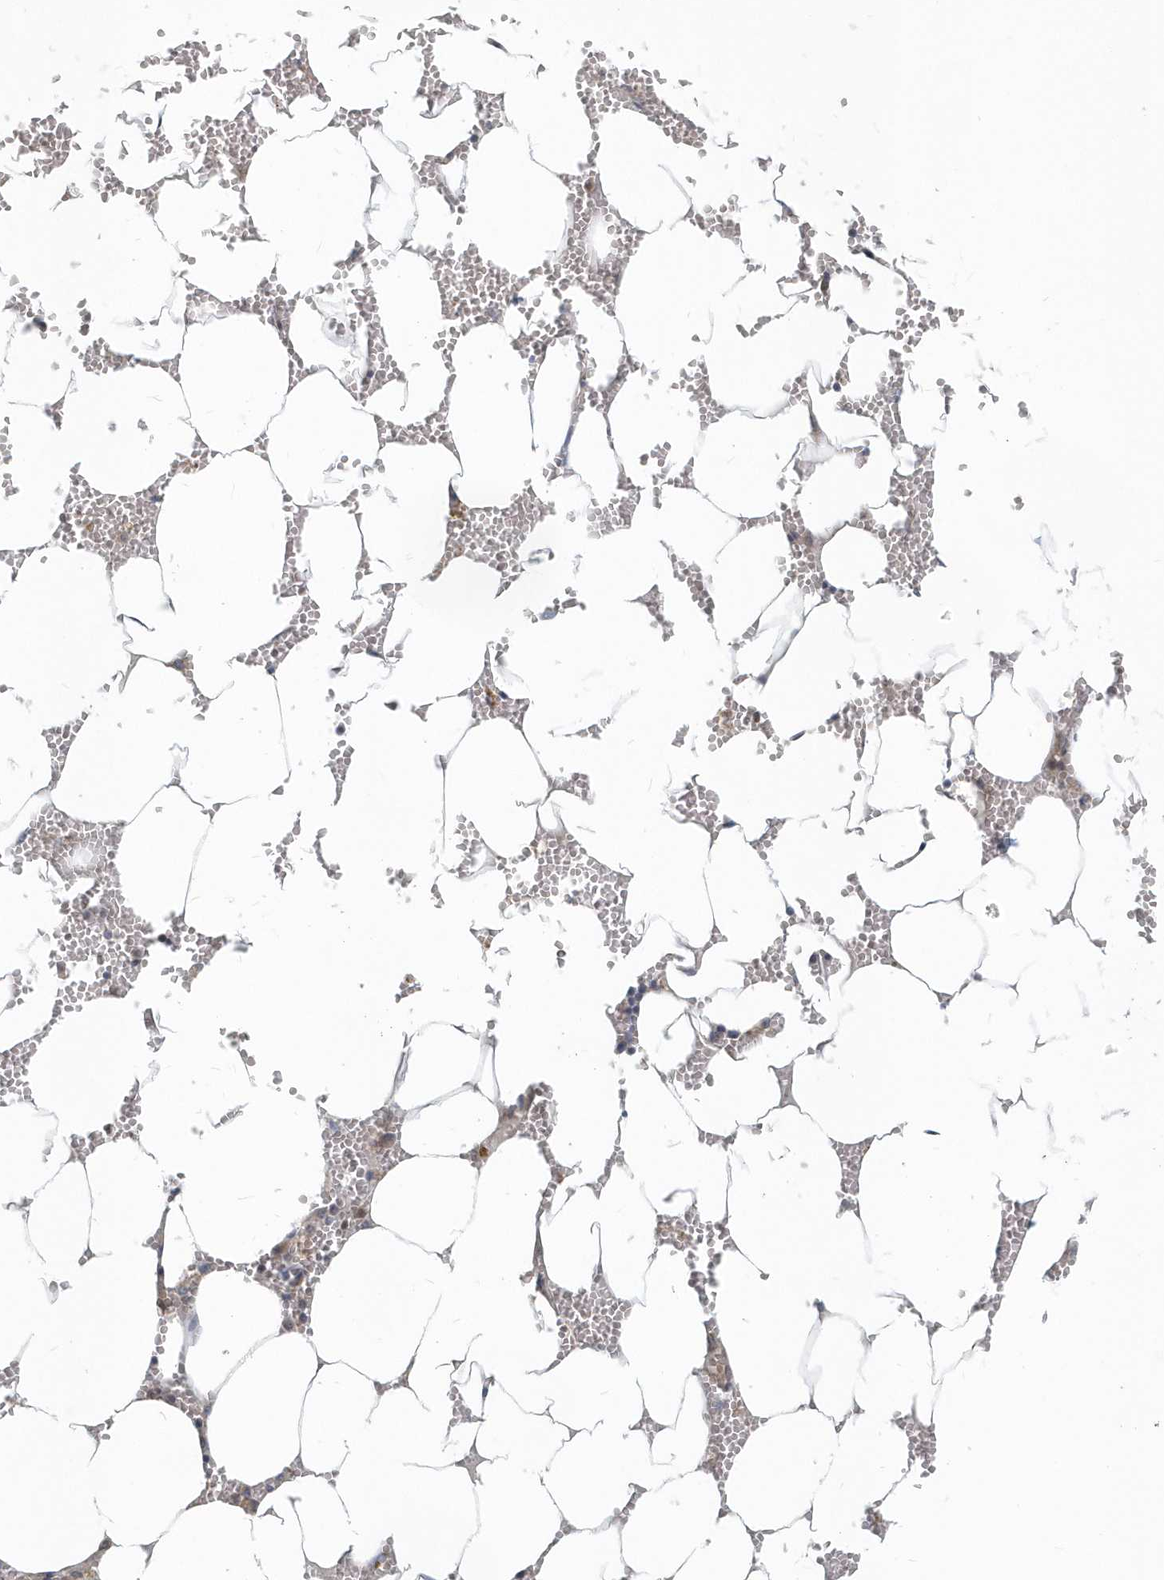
{"staining": {"intensity": "negative", "quantity": "none", "location": "none"}, "tissue": "bone marrow", "cell_type": "Hematopoietic cells", "image_type": "normal", "snomed": [{"axis": "morphology", "description": "Normal tissue, NOS"}, {"axis": "topography", "description": "Bone marrow"}], "caption": "DAB (3,3'-diaminobenzidine) immunohistochemical staining of unremarkable bone marrow shows no significant staining in hematopoietic cells.", "gene": "NAPB", "patient": {"sex": "male", "age": 70}}